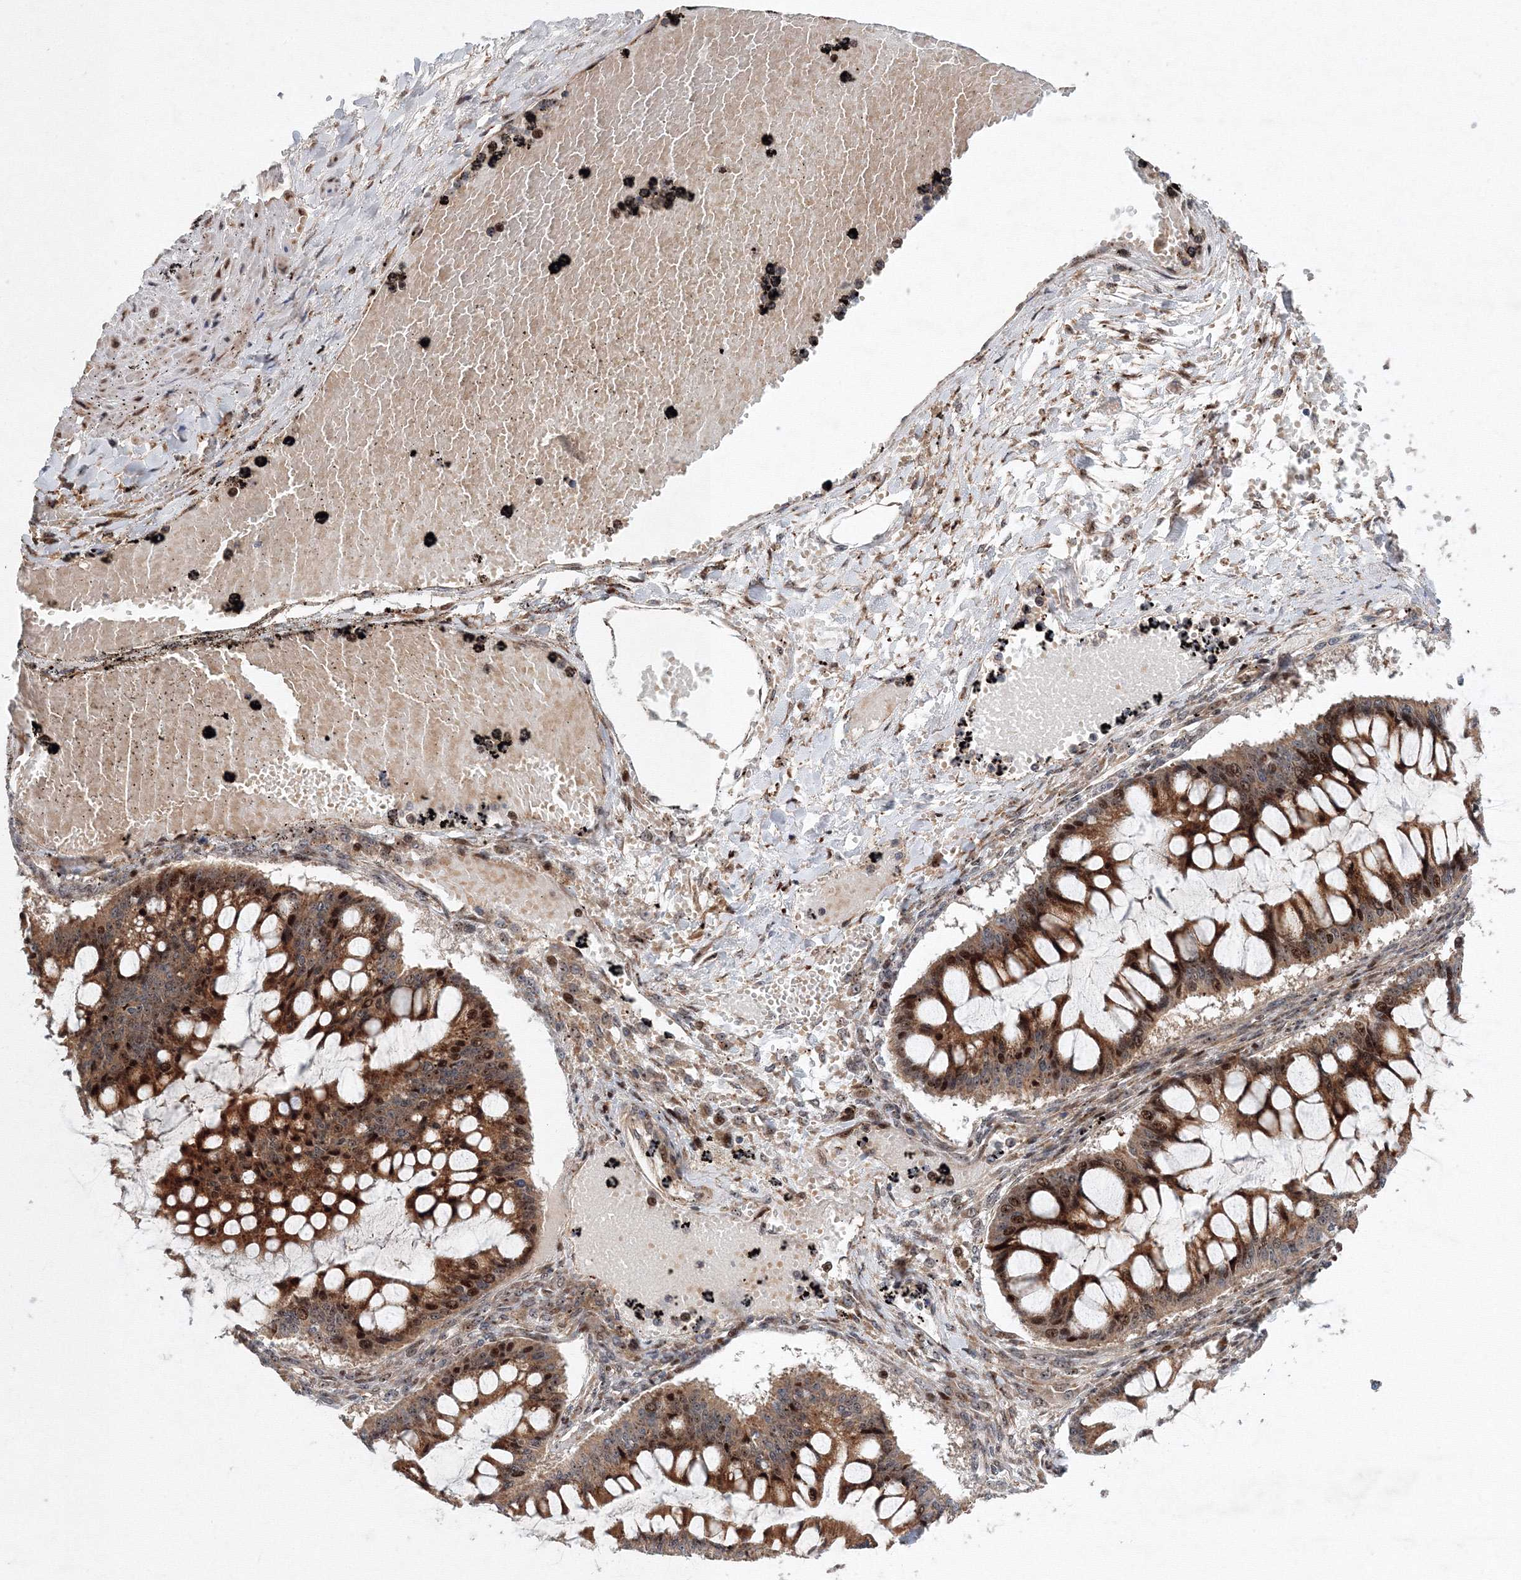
{"staining": {"intensity": "moderate", "quantity": ">75%", "location": "cytoplasmic/membranous,nuclear"}, "tissue": "ovarian cancer", "cell_type": "Tumor cells", "image_type": "cancer", "snomed": [{"axis": "morphology", "description": "Cystadenocarcinoma, mucinous, NOS"}, {"axis": "topography", "description": "Ovary"}], "caption": "About >75% of tumor cells in ovarian mucinous cystadenocarcinoma reveal moderate cytoplasmic/membranous and nuclear protein expression as visualized by brown immunohistochemical staining.", "gene": "ANKAR", "patient": {"sex": "female", "age": 73}}